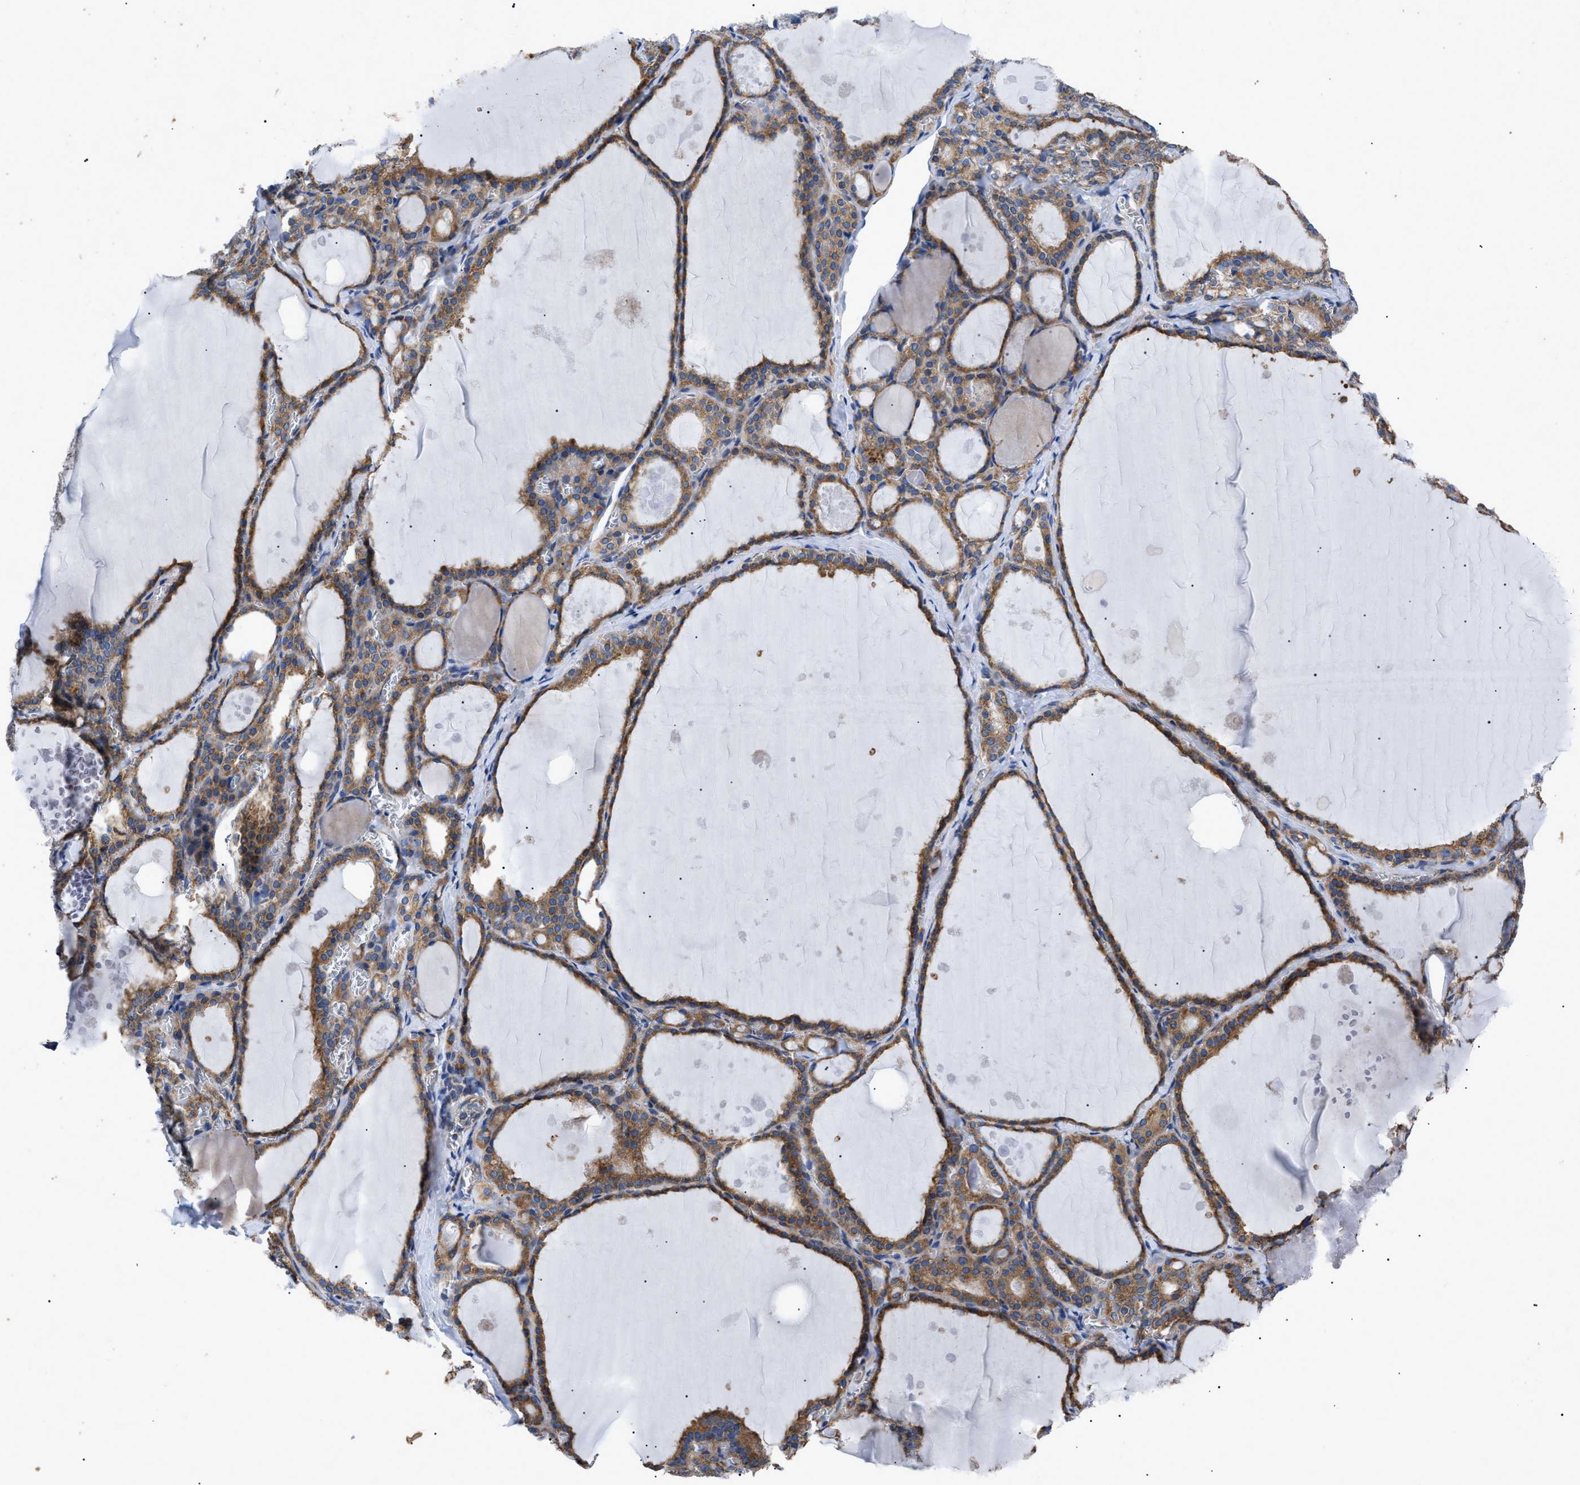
{"staining": {"intensity": "strong", "quantity": ">75%", "location": "cytoplasmic/membranous"}, "tissue": "thyroid gland", "cell_type": "Glandular cells", "image_type": "normal", "snomed": [{"axis": "morphology", "description": "Normal tissue, NOS"}, {"axis": "topography", "description": "Thyroid gland"}], "caption": "IHC image of unremarkable thyroid gland stained for a protein (brown), which displays high levels of strong cytoplasmic/membranous expression in about >75% of glandular cells.", "gene": "HSPB8", "patient": {"sex": "male", "age": 56}}